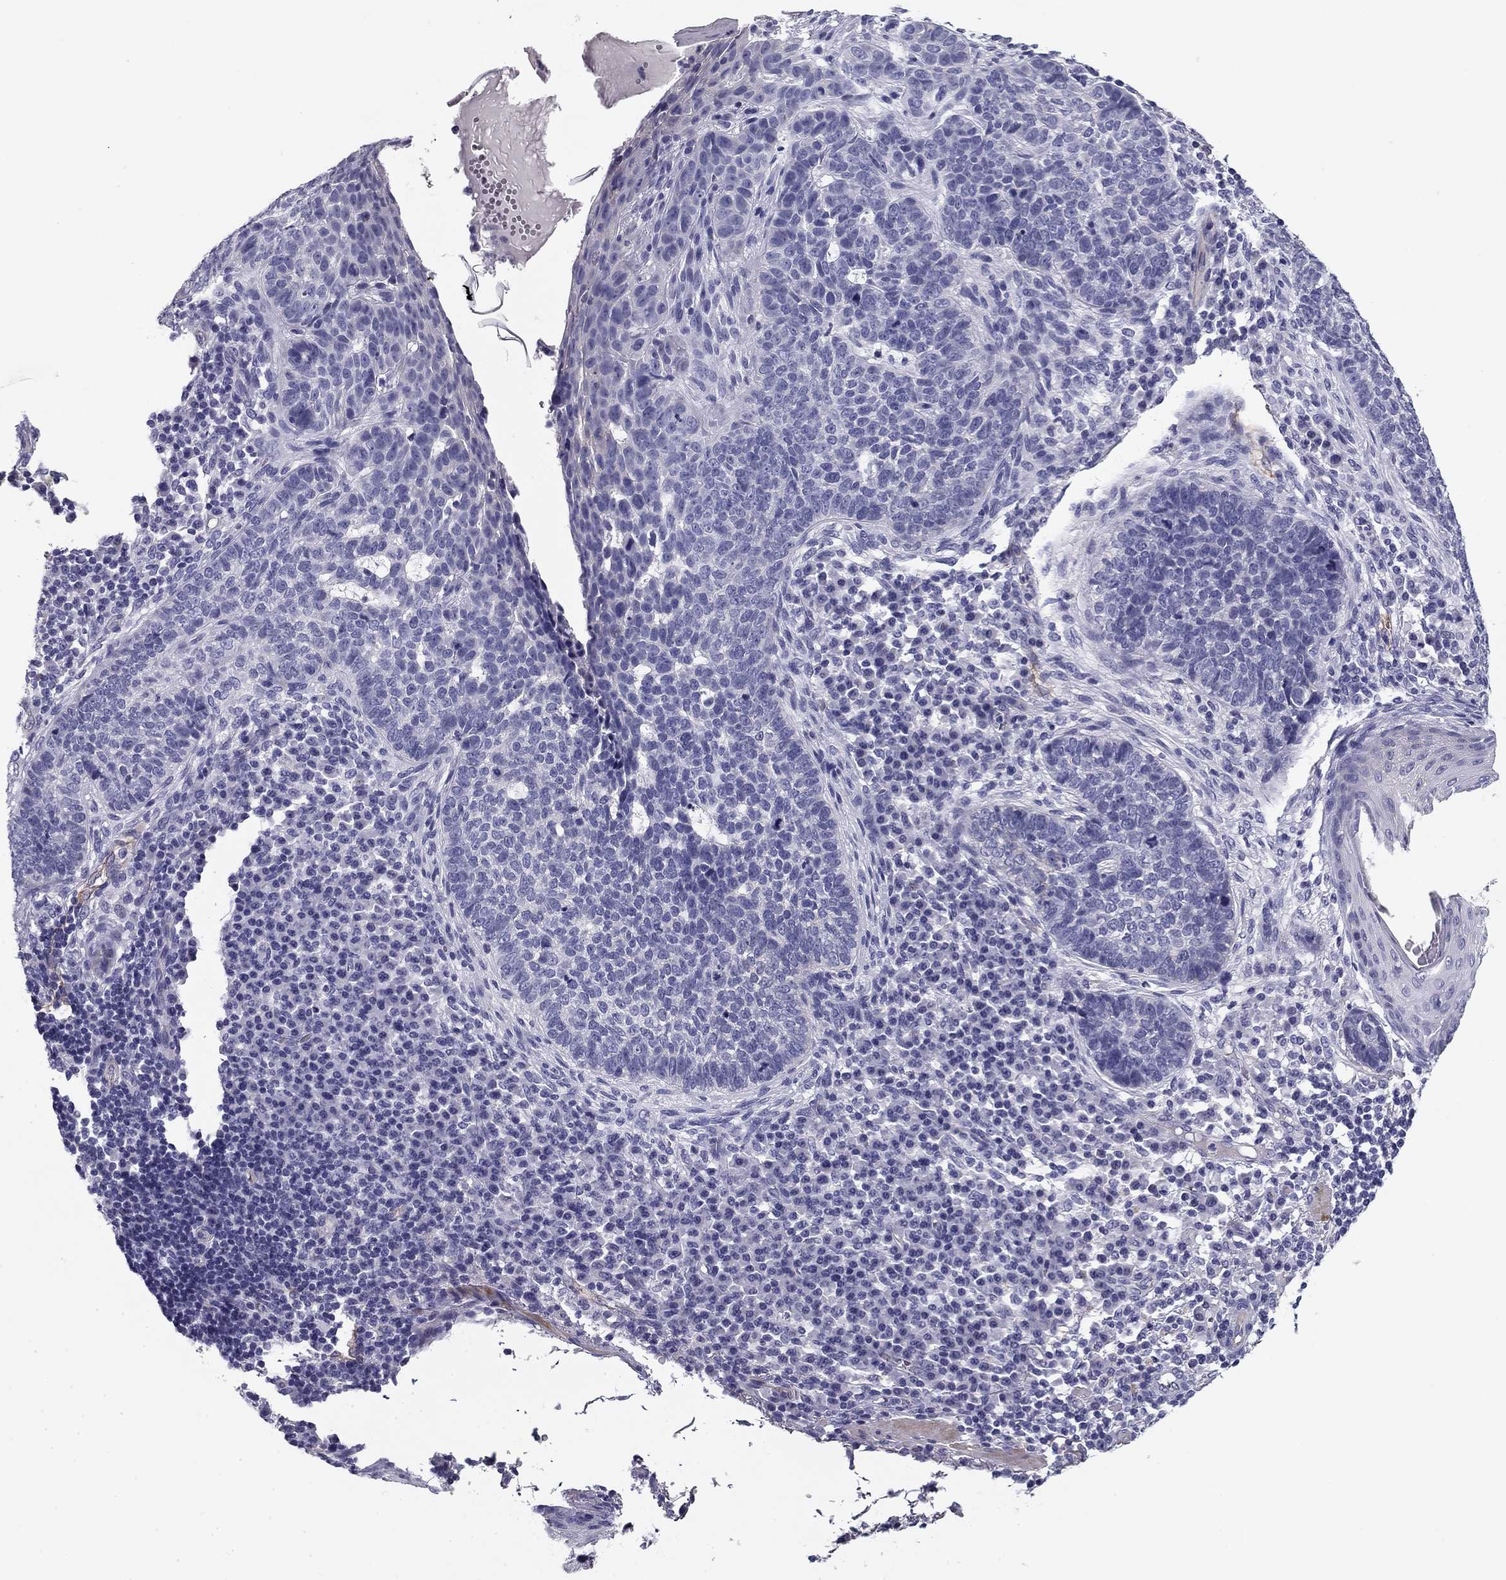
{"staining": {"intensity": "negative", "quantity": "none", "location": "none"}, "tissue": "skin cancer", "cell_type": "Tumor cells", "image_type": "cancer", "snomed": [{"axis": "morphology", "description": "Basal cell carcinoma"}, {"axis": "topography", "description": "Skin"}], "caption": "Immunohistochemistry of skin cancer (basal cell carcinoma) displays no staining in tumor cells. (DAB (3,3'-diaminobenzidine) immunohistochemistry (IHC), high magnification).", "gene": "FLNC", "patient": {"sex": "female", "age": 69}}